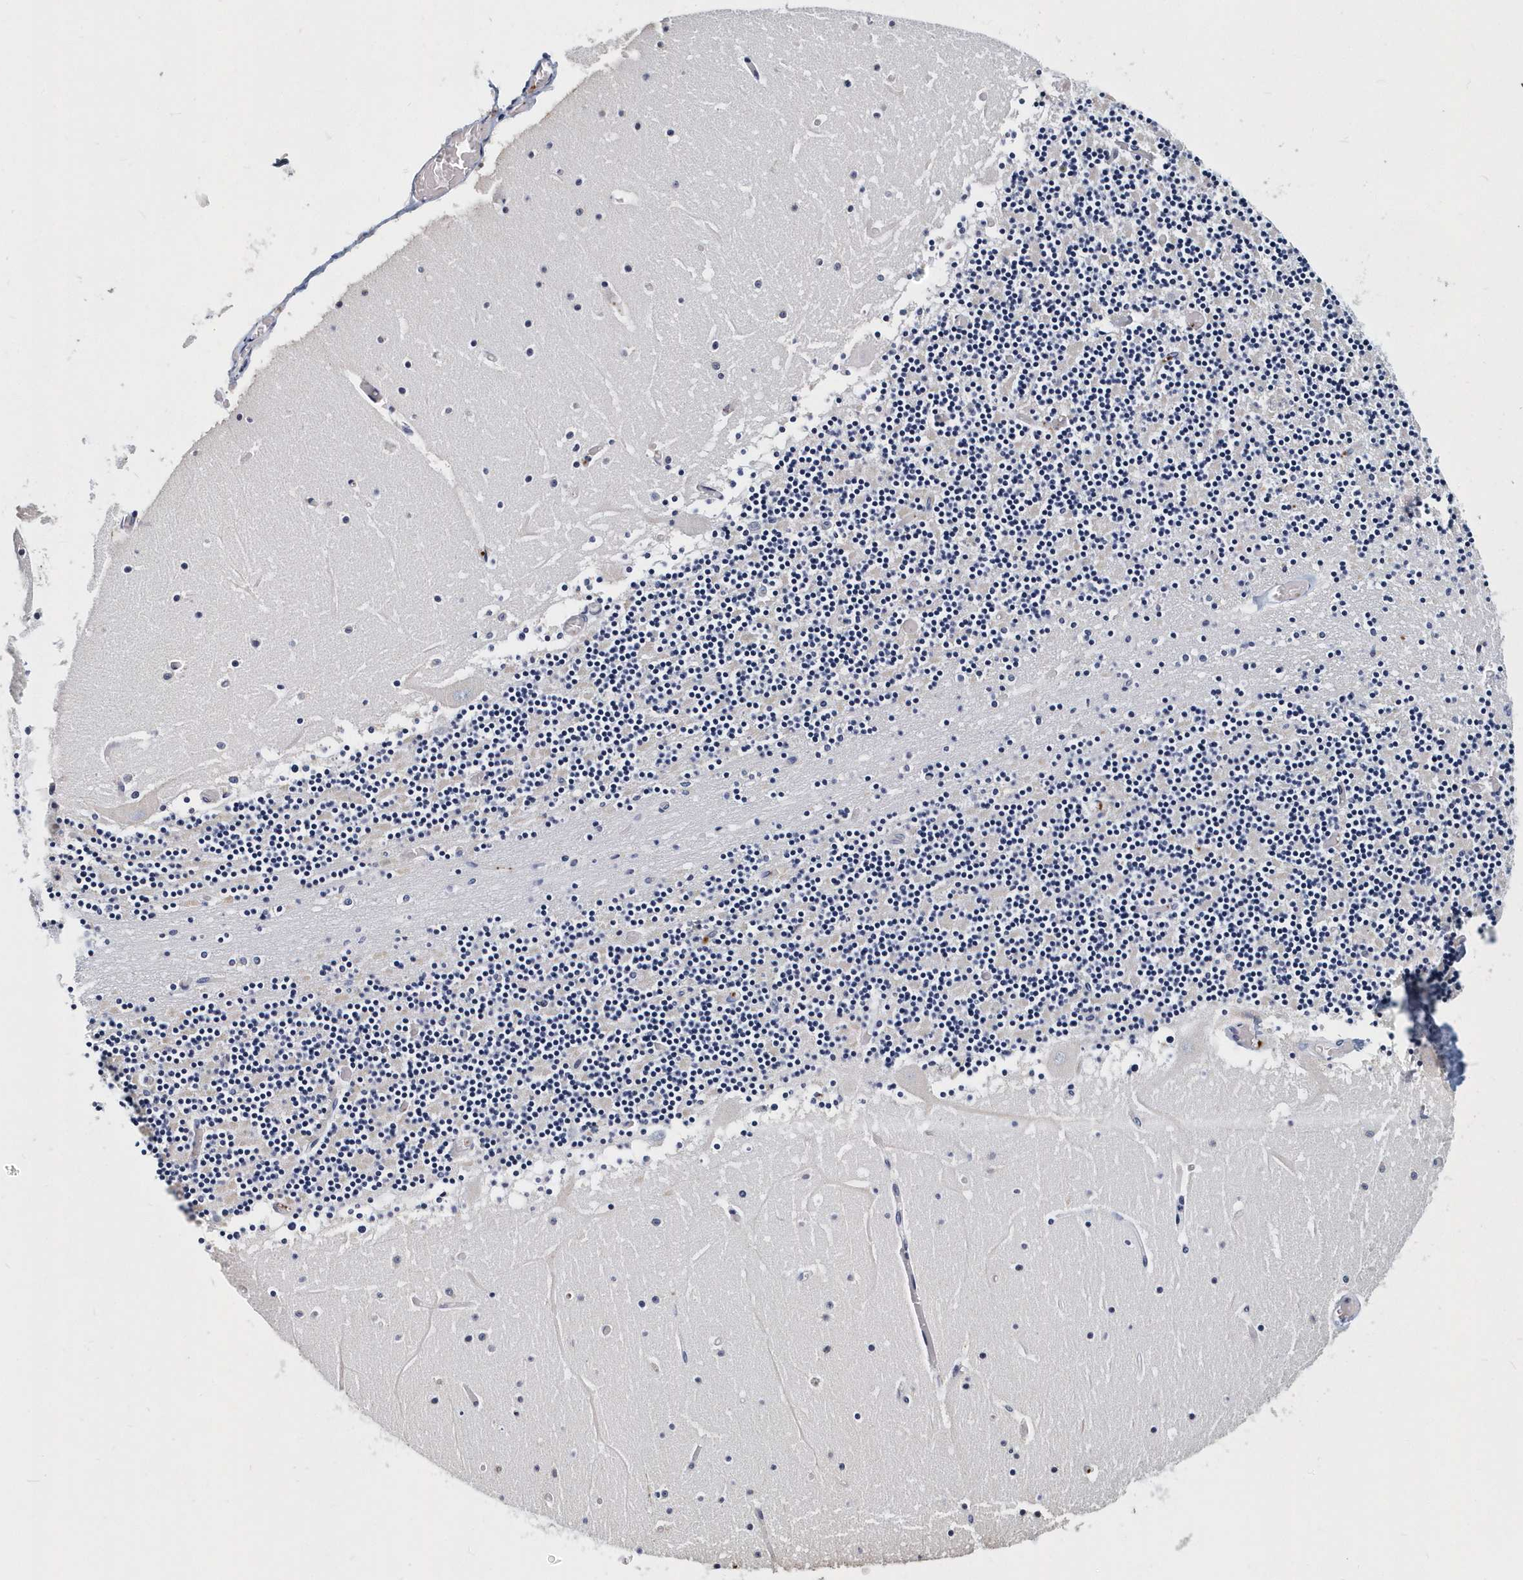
{"staining": {"intensity": "negative", "quantity": "none", "location": "none"}, "tissue": "cerebellum", "cell_type": "Cells in granular layer", "image_type": "normal", "snomed": [{"axis": "morphology", "description": "Normal tissue, NOS"}, {"axis": "topography", "description": "Cerebellum"}], "caption": "Immunohistochemical staining of normal cerebellum demonstrates no significant expression in cells in granular layer. (DAB immunohistochemistry visualized using brightfield microscopy, high magnification).", "gene": "ITGA2B", "patient": {"sex": "female", "age": 28}}